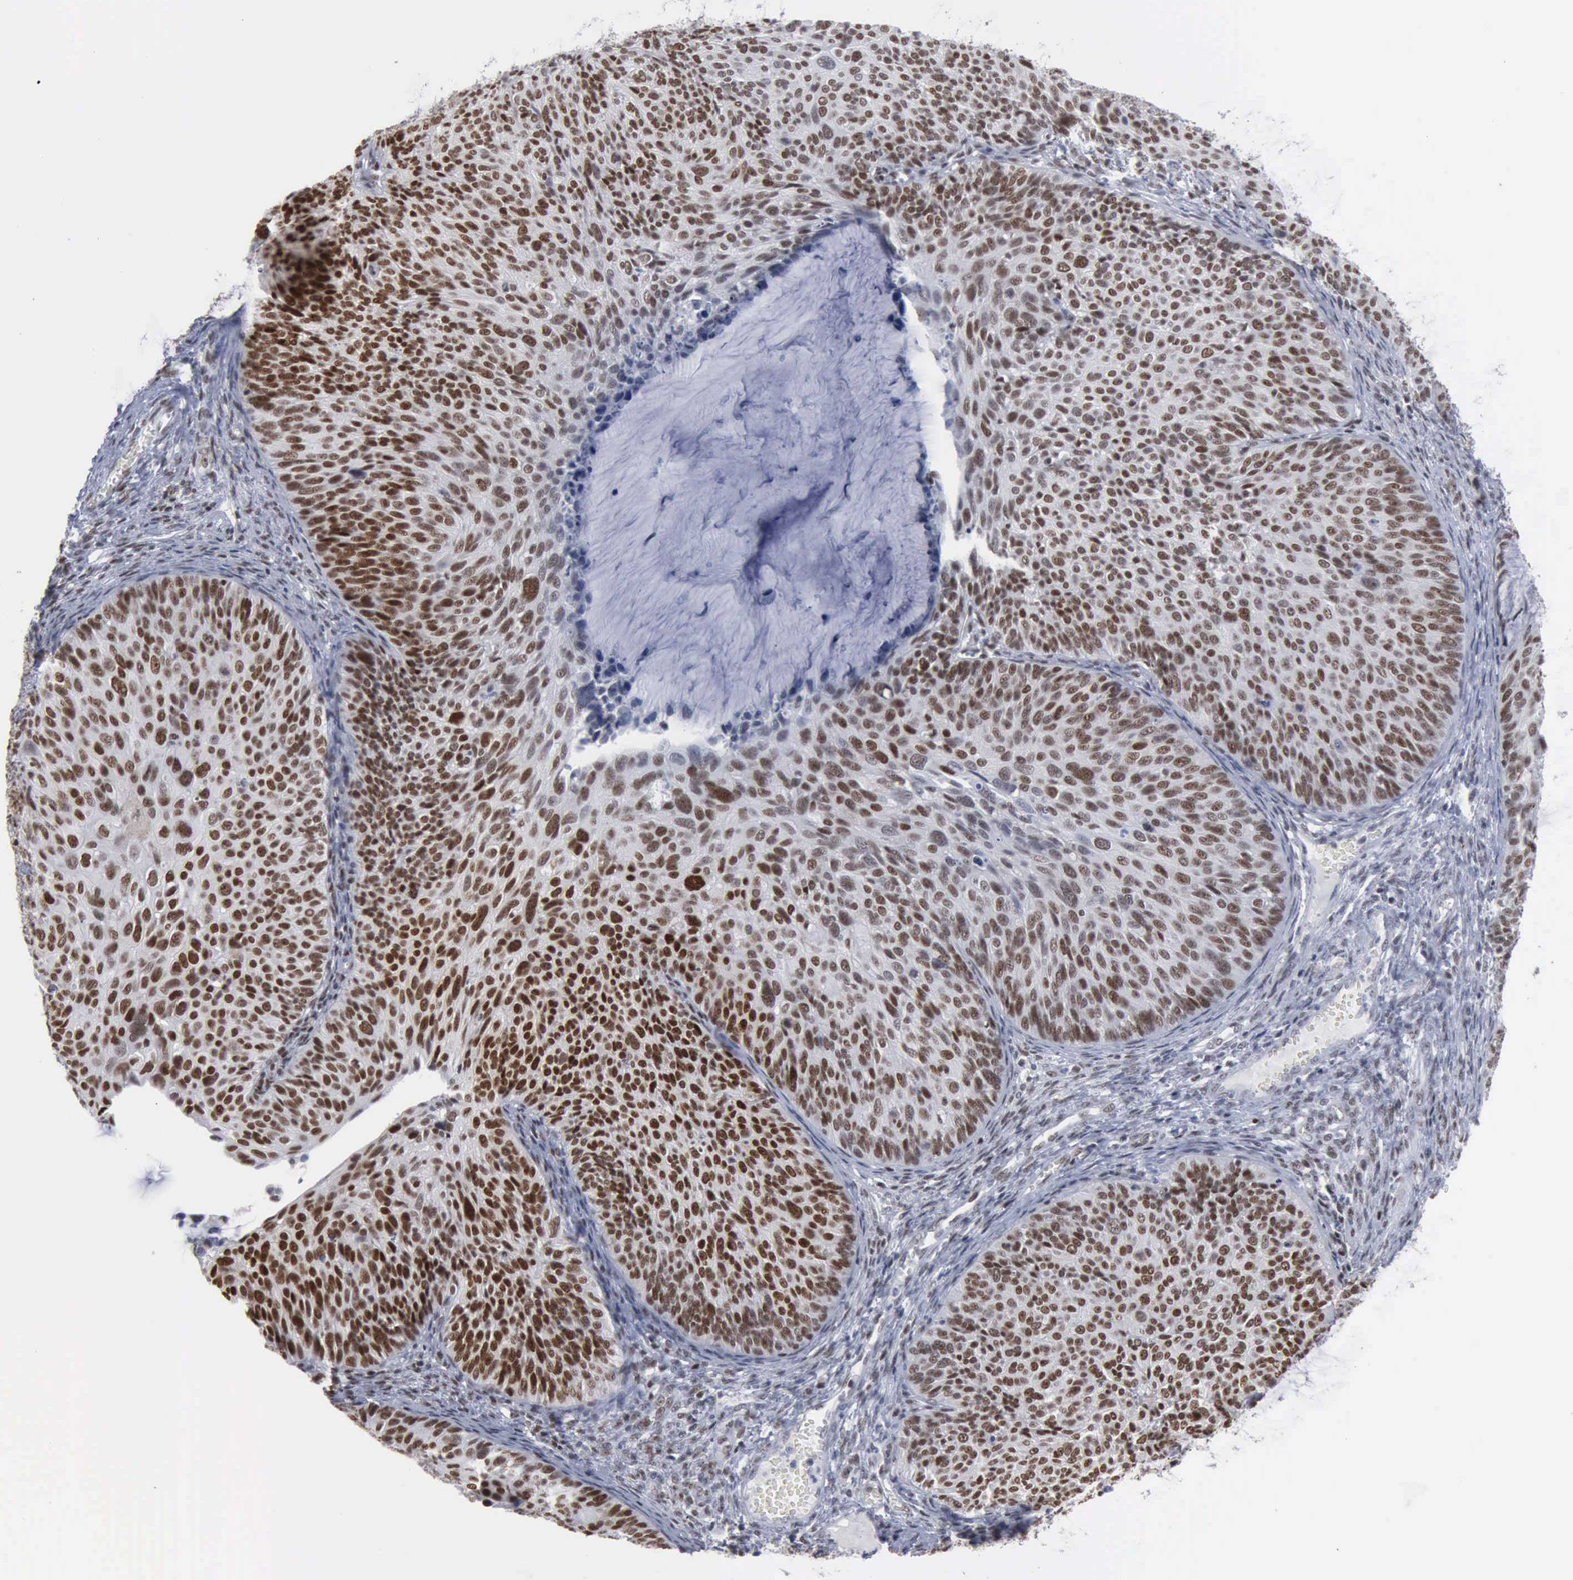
{"staining": {"intensity": "strong", "quantity": ">75%", "location": "nuclear"}, "tissue": "cervical cancer", "cell_type": "Tumor cells", "image_type": "cancer", "snomed": [{"axis": "morphology", "description": "Squamous cell carcinoma, NOS"}, {"axis": "topography", "description": "Cervix"}], "caption": "Immunohistochemical staining of cervical cancer shows strong nuclear protein staining in approximately >75% of tumor cells.", "gene": "XPA", "patient": {"sex": "female", "age": 36}}